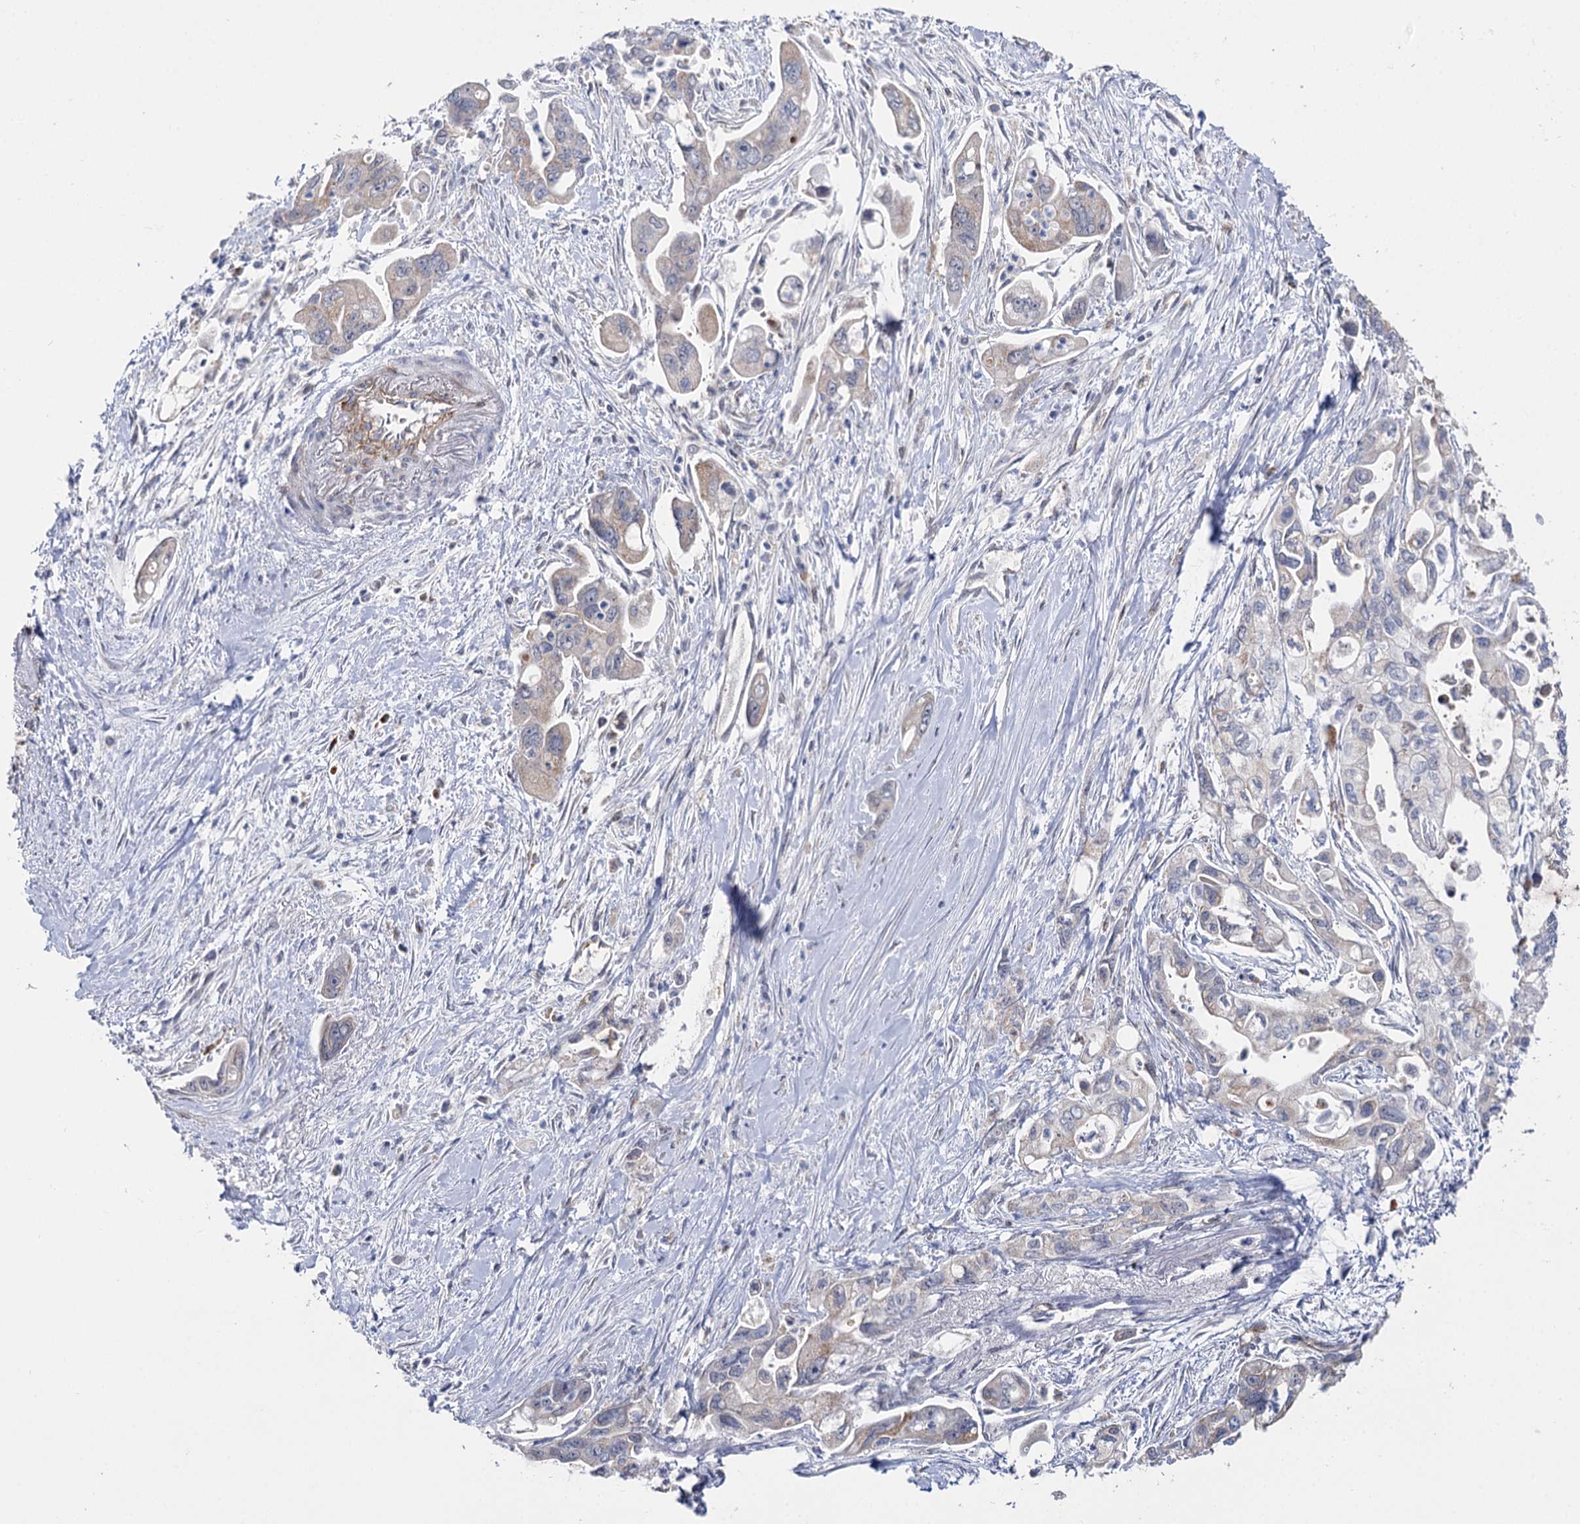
{"staining": {"intensity": "weak", "quantity": "<25%", "location": "cytoplasmic/membranous"}, "tissue": "pancreatic cancer", "cell_type": "Tumor cells", "image_type": "cancer", "snomed": [{"axis": "morphology", "description": "Adenocarcinoma, NOS"}, {"axis": "topography", "description": "Pancreas"}], "caption": "Immunohistochemistry (IHC) histopathology image of neoplastic tissue: pancreatic adenocarcinoma stained with DAB (3,3'-diaminobenzidine) demonstrates no significant protein positivity in tumor cells.", "gene": "CBR4", "patient": {"sex": "male", "age": 70}}